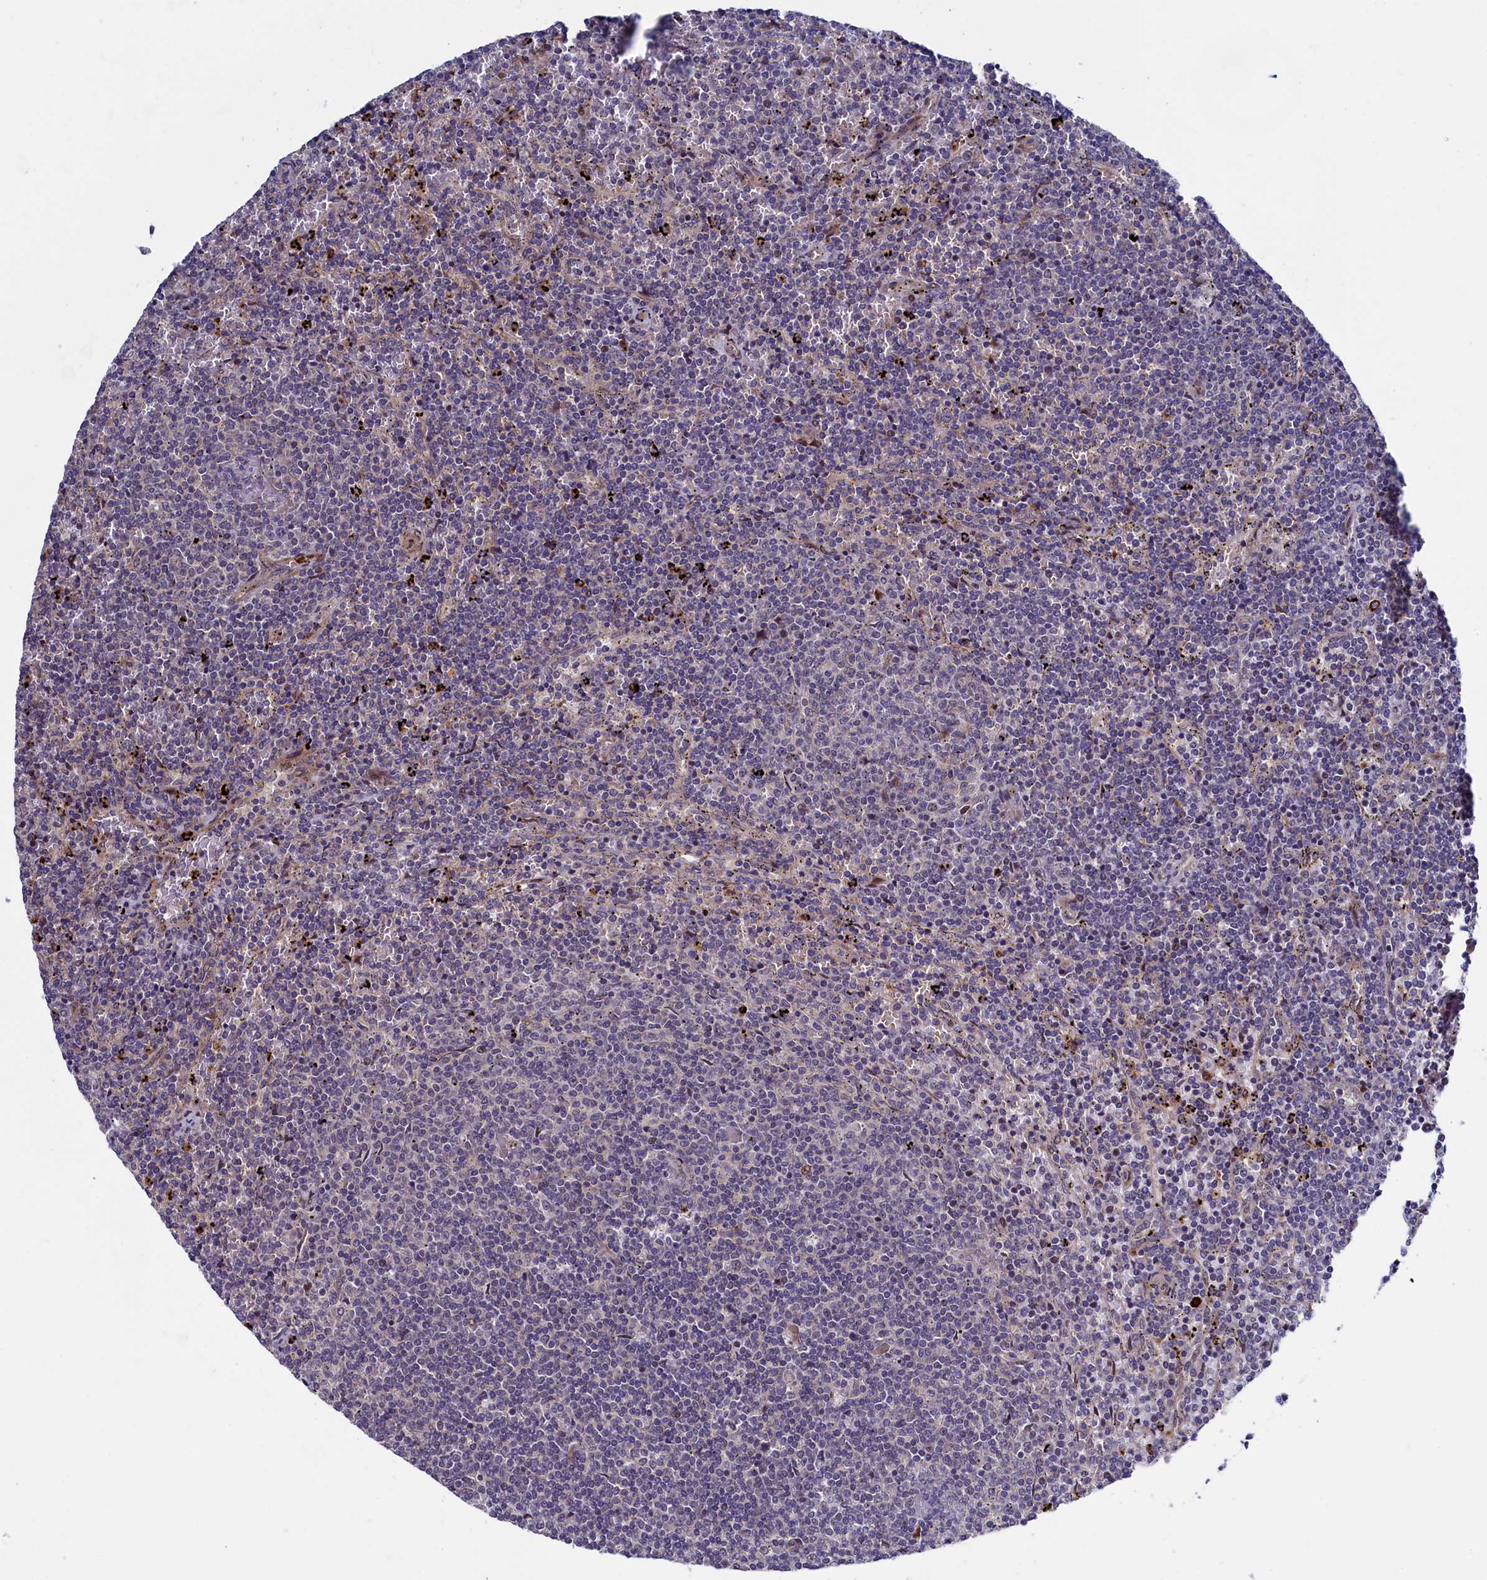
{"staining": {"intensity": "negative", "quantity": "none", "location": "none"}, "tissue": "lymphoma", "cell_type": "Tumor cells", "image_type": "cancer", "snomed": [{"axis": "morphology", "description": "Malignant lymphoma, non-Hodgkin's type, Low grade"}, {"axis": "topography", "description": "Spleen"}], "caption": "Tumor cells show no significant staining in low-grade malignant lymphoma, non-Hodgkin's type.", "gene": "PIK3C3", "patient": {"sex": "female", "age": 50}}